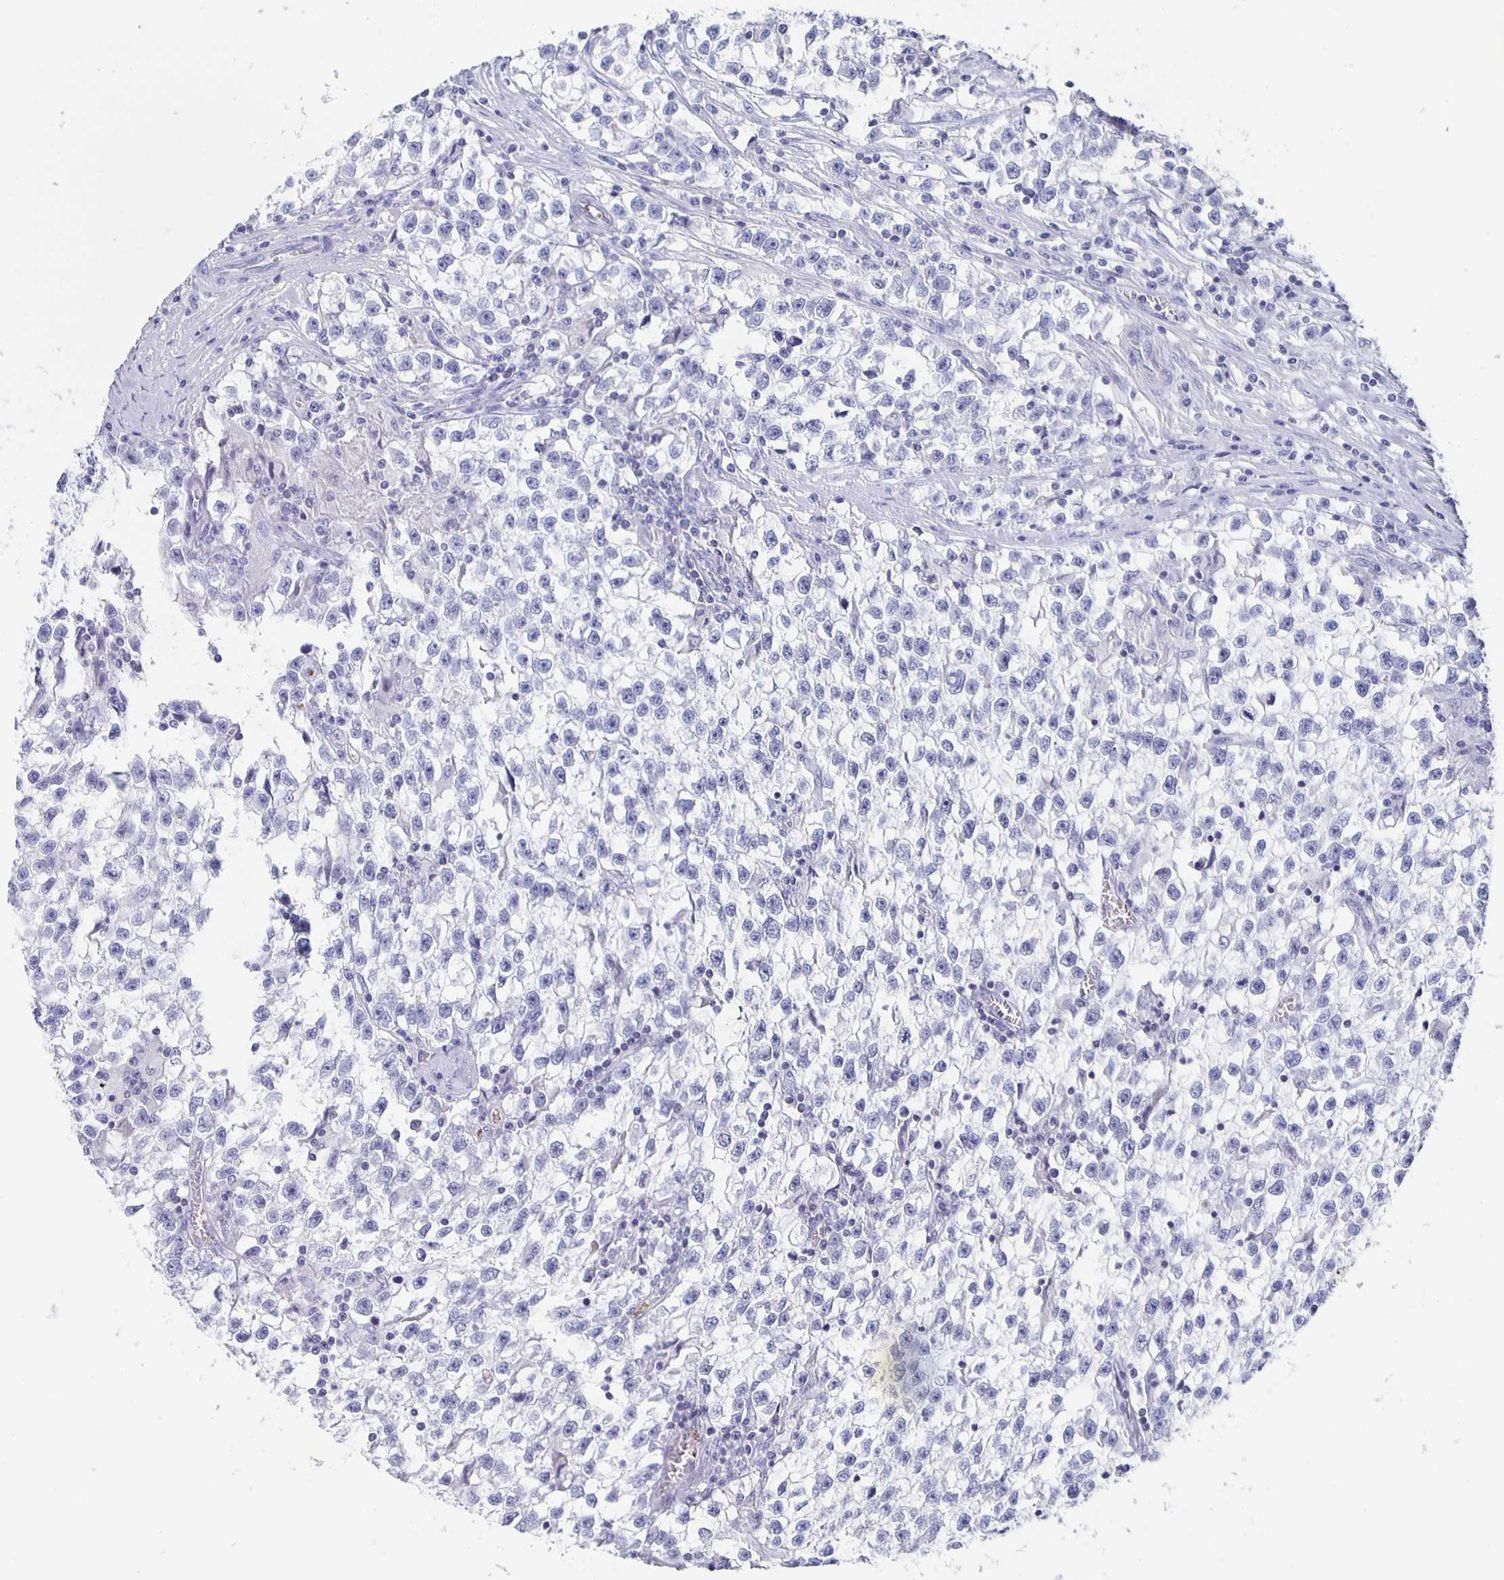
{"staining": {"intensity": "negative", "quantity": "none", "location": "none"}, "tissue": "testis cancer", "cell_type": "Tumor cells", "image_type": "cancer", "snomed": [{"axis": "morphology", "description": "Seminoma, NOS"}, {"axis": "topography", "description": "Testis"}], "caption": "An immunohistochemistry histopathology image of seminoma (testis) is shown. There is no staining in tumor cells of seminoma (testis).", "gene": "FGA", "patient": {"sex": "male", "age": 31}}